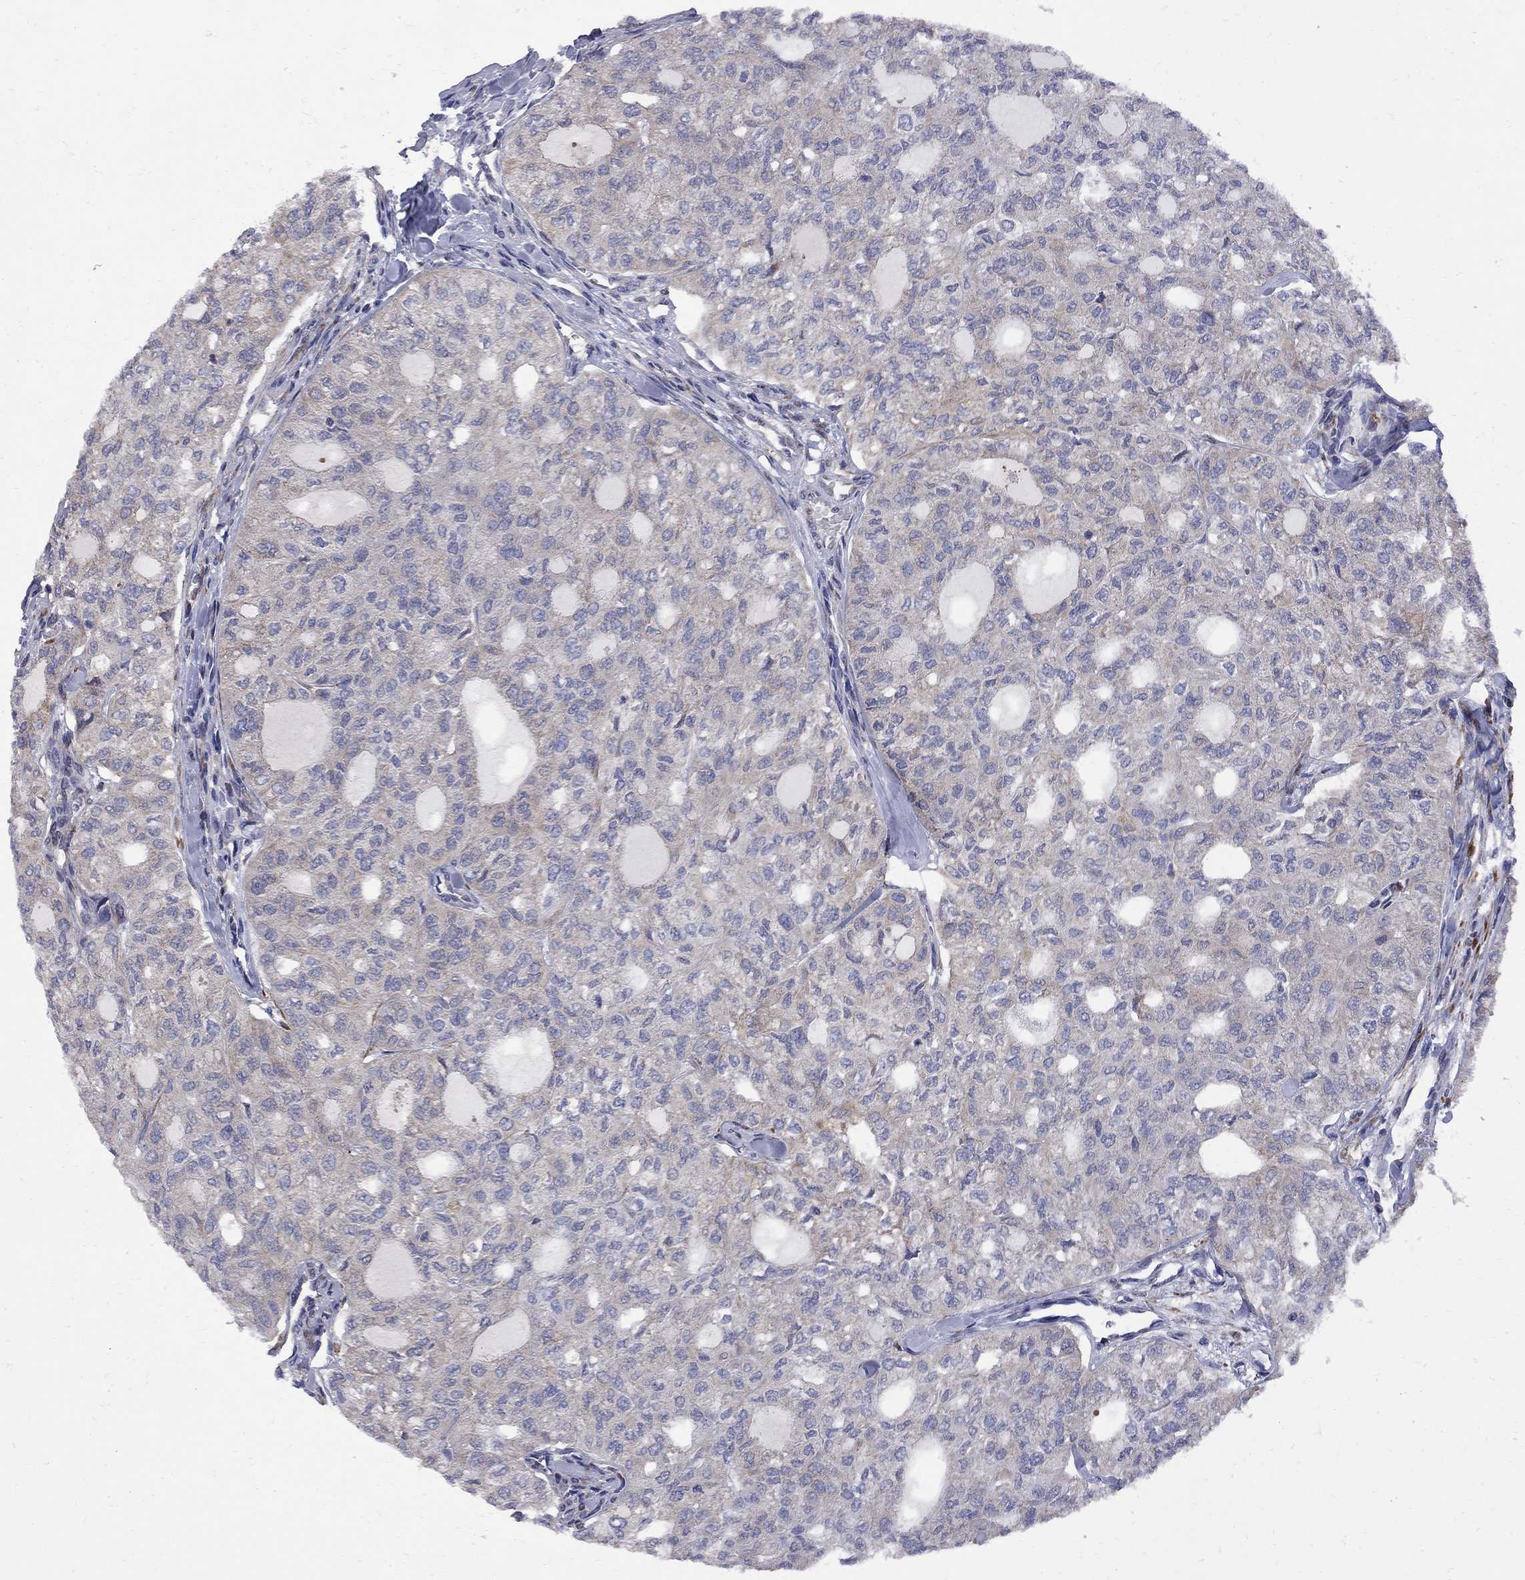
{"staining": {"intensity": "weak", "quantity": "25%-75%", "location": "cytoplasmic/membranous"}, "tissue": "thyroid cancer", "cell_type": "Tumor cells", "image_type": "cancer", "snomed": [{"axis": "morphology", "description": "Follicular adenoma carcinoma, NOS"}, {"axis": "topography", "description": "Thyroid gland"}], "caption": "Thyroid cancer (follicular adenoma carcinoma) stained with immunohistochemistry displays weak cytoplasmic/membranous positivity in approximately 25%-75% of tumor cells. The protein of interest is stained brown, and the nuclei are stained in blue (DAB (3,3'-diaminobenzidine) IHC with brightfield microscopy, high magnification).", "gene": "MTHFR", "patient": {"sex": "male", "age": 75}}